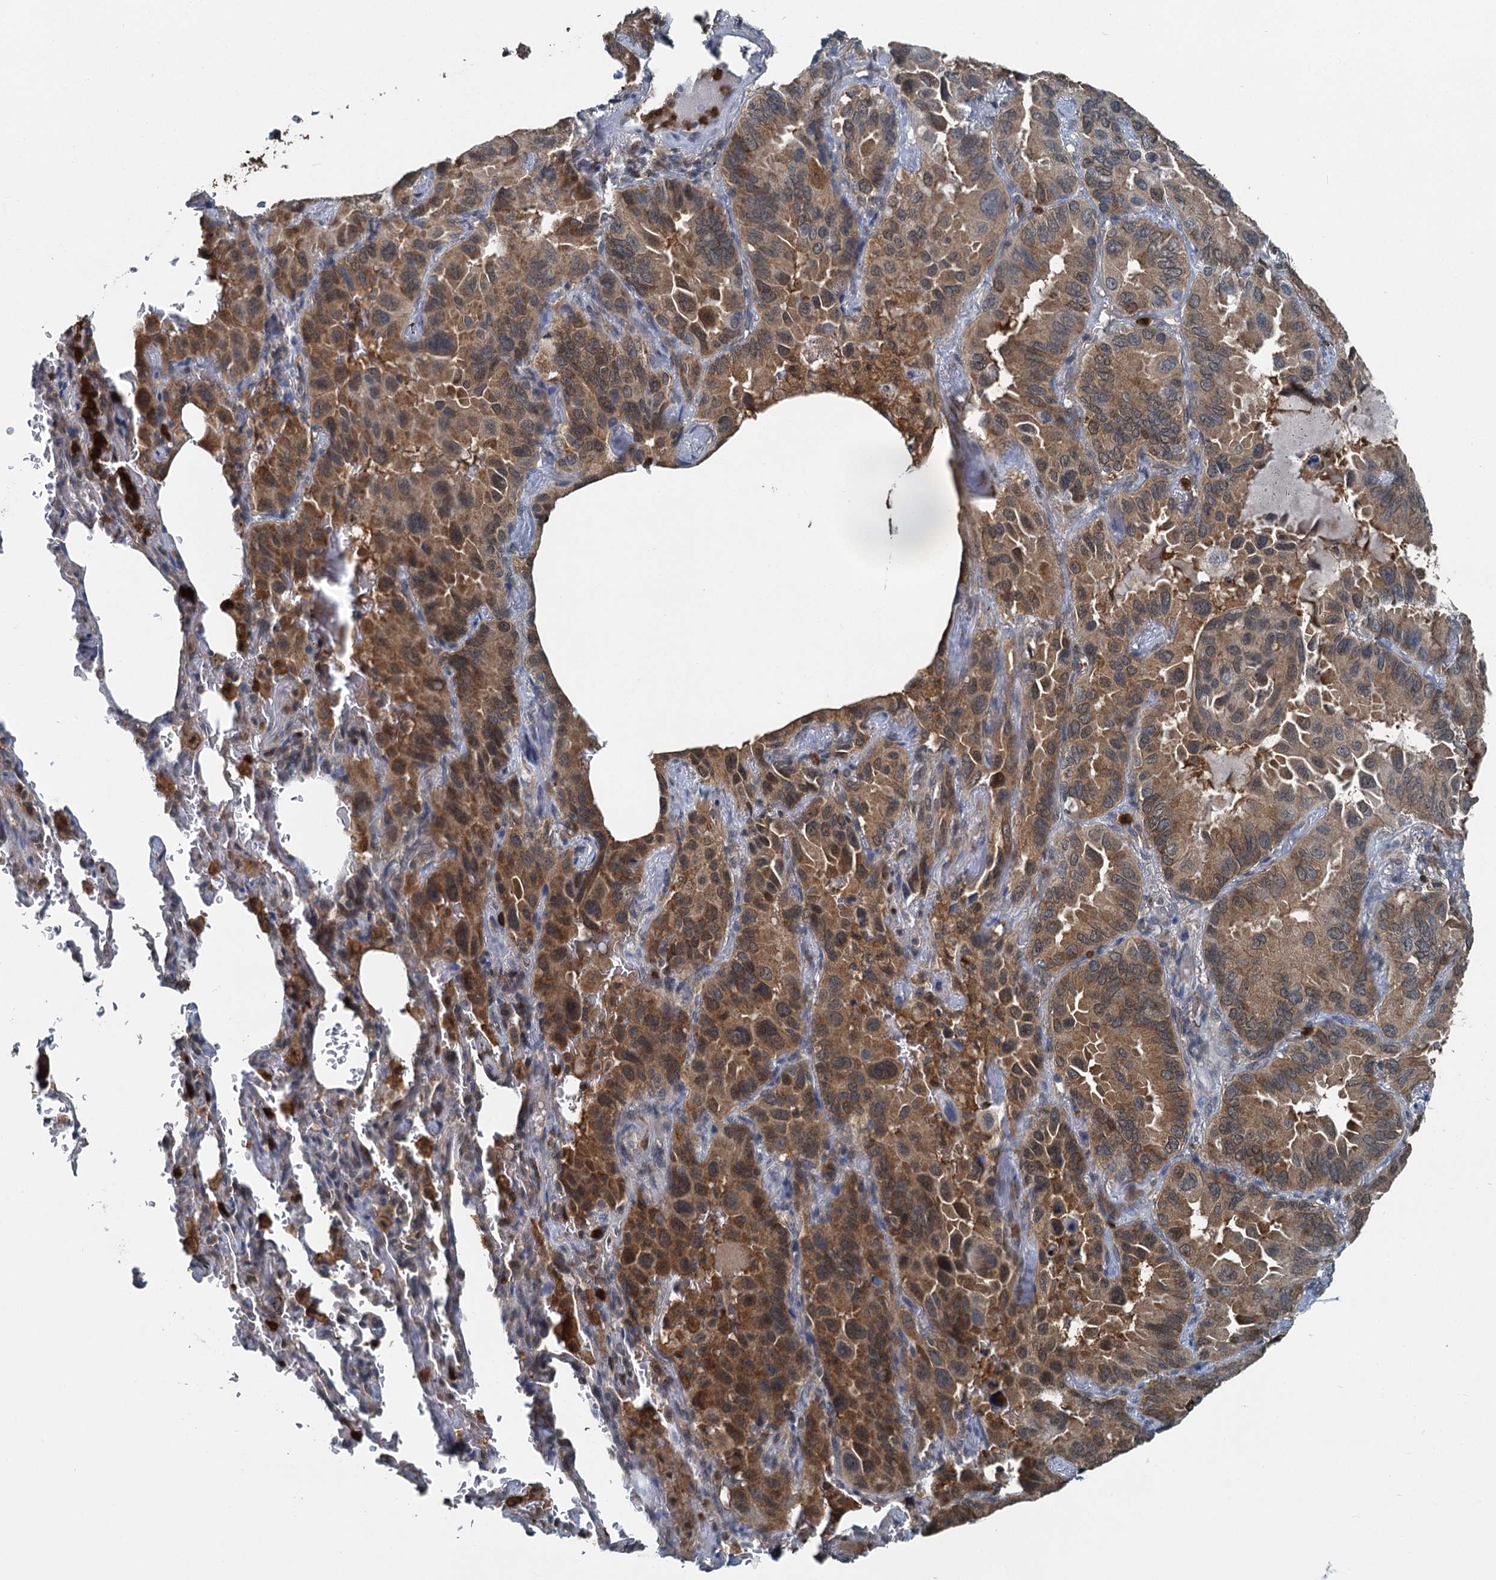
{"staining": {"intensity": "moderate", "quantity": ">75%", "location": "cytoplasmic/membranous"}, "tissue": "lung cancer", "cell_type": "Tumor cells", "image_type": "cancer", "snomed": [{"axis": "morphology", "description": "Adenocarcinoma, NOS"}, {"axis": "topography", "description": "Lung"}], "caption": "Immunohistochemistry (DAB (3,3'-diaminobenzidine)) staining of lung cancer exhibits moderate cytoplasmic/membranous protein staining in approximately >75% of tumor cells. Using DAB (3,3'-diaminobenzidine) (brown) and hematoxylin (blue) stains, captured at high magnification using brightfield microscopy.", "gene": "GPI", "patient": {"sex": "male", "age": 64}}